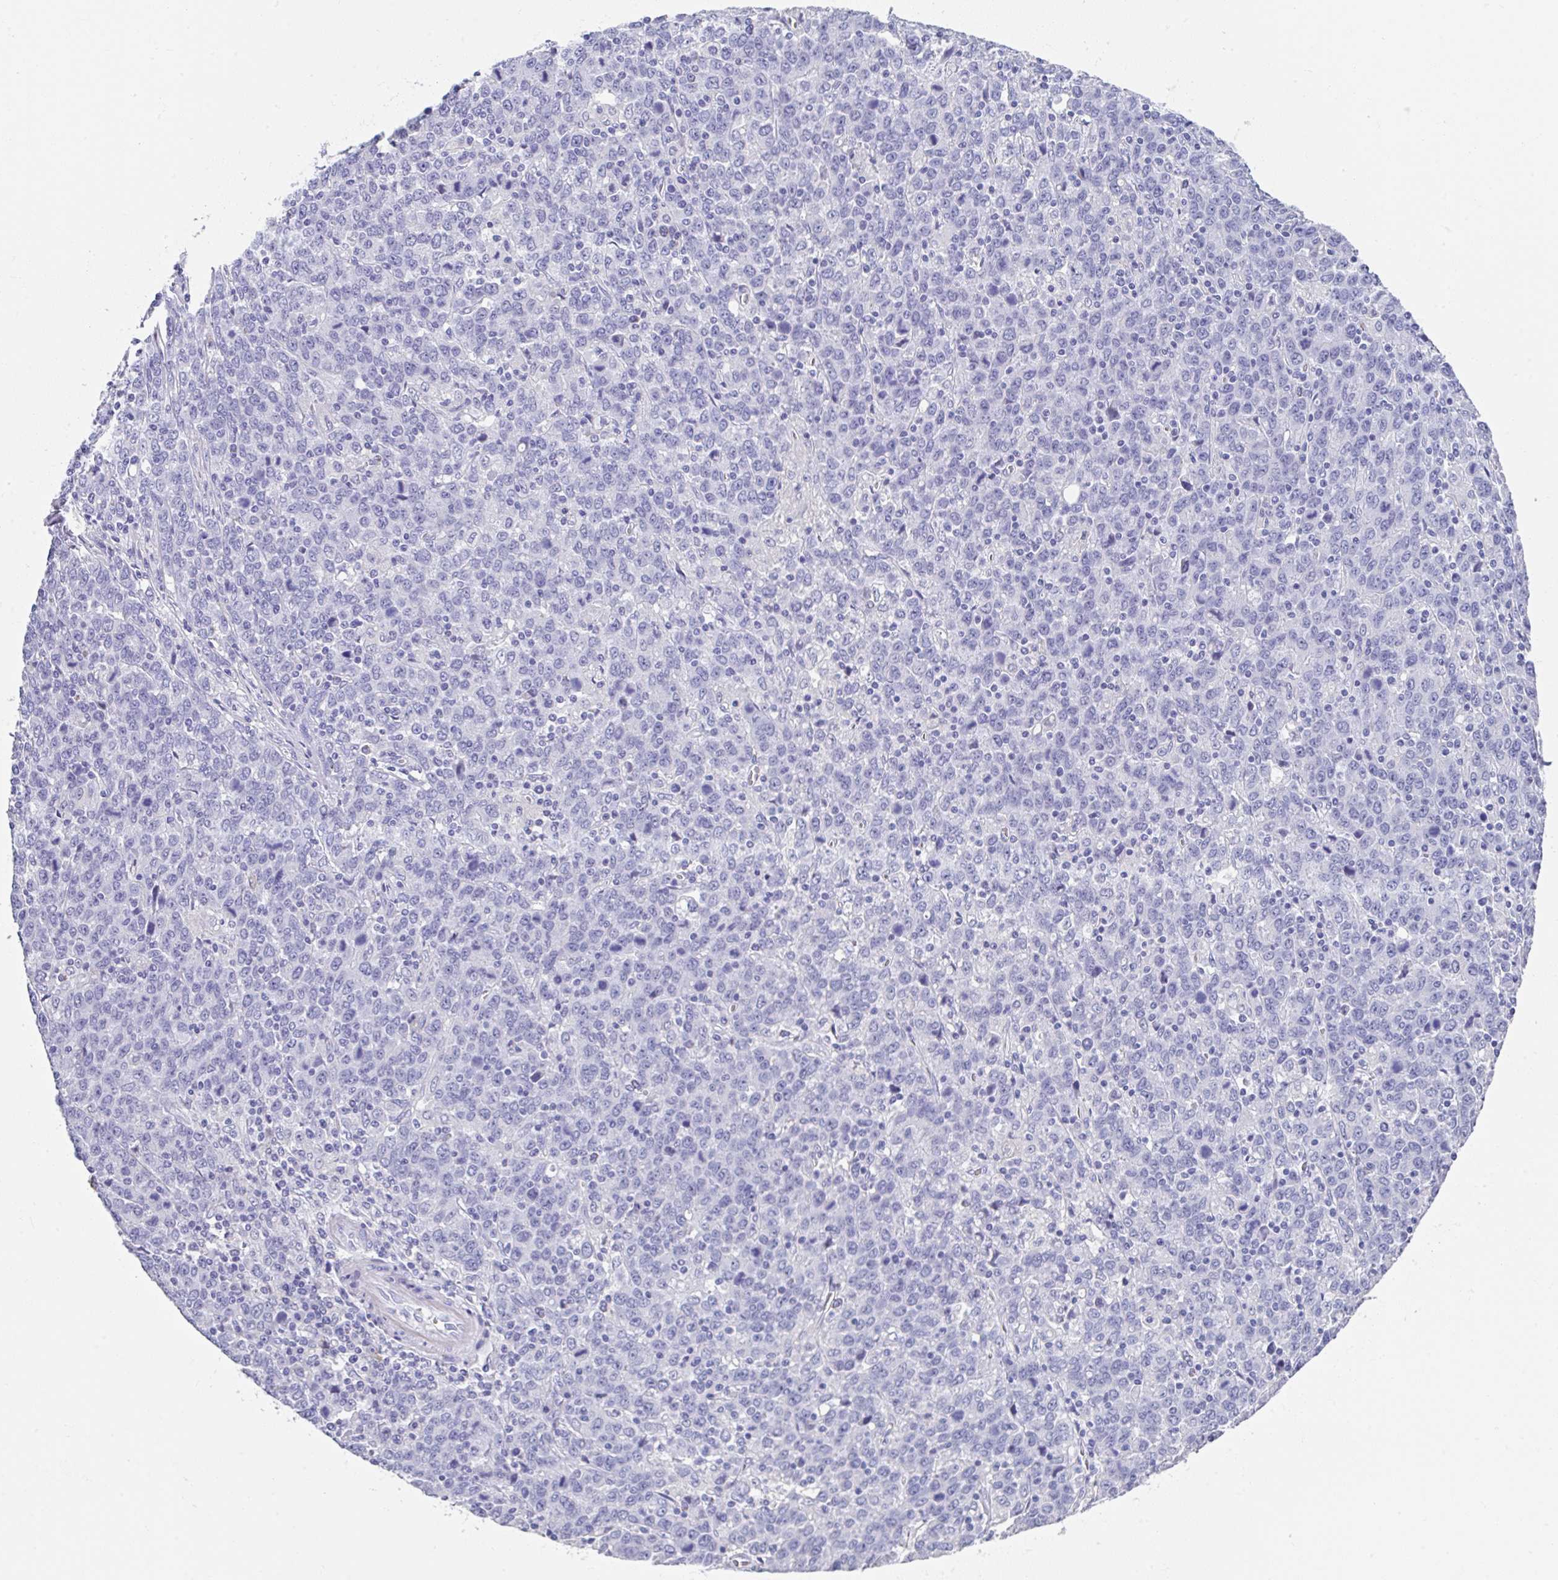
{"staining": {"intensity": "negative", "quantity": "none", "location": "none"}, "tissue": "stomach cancer", "cell_type": "Tumor cells", "image_type": "cancer", "snomed": [{"axis": "morphology", "description": "Adenocarcinoma, NOS"}, {"axis": "topography", "description": "Stomach, upper"}], "caption": "Tumor cells are negative for protein expression in human stomach cancer.", "gene": "TNFRSF8", "patient": {"sex": "male", "age": 69}}